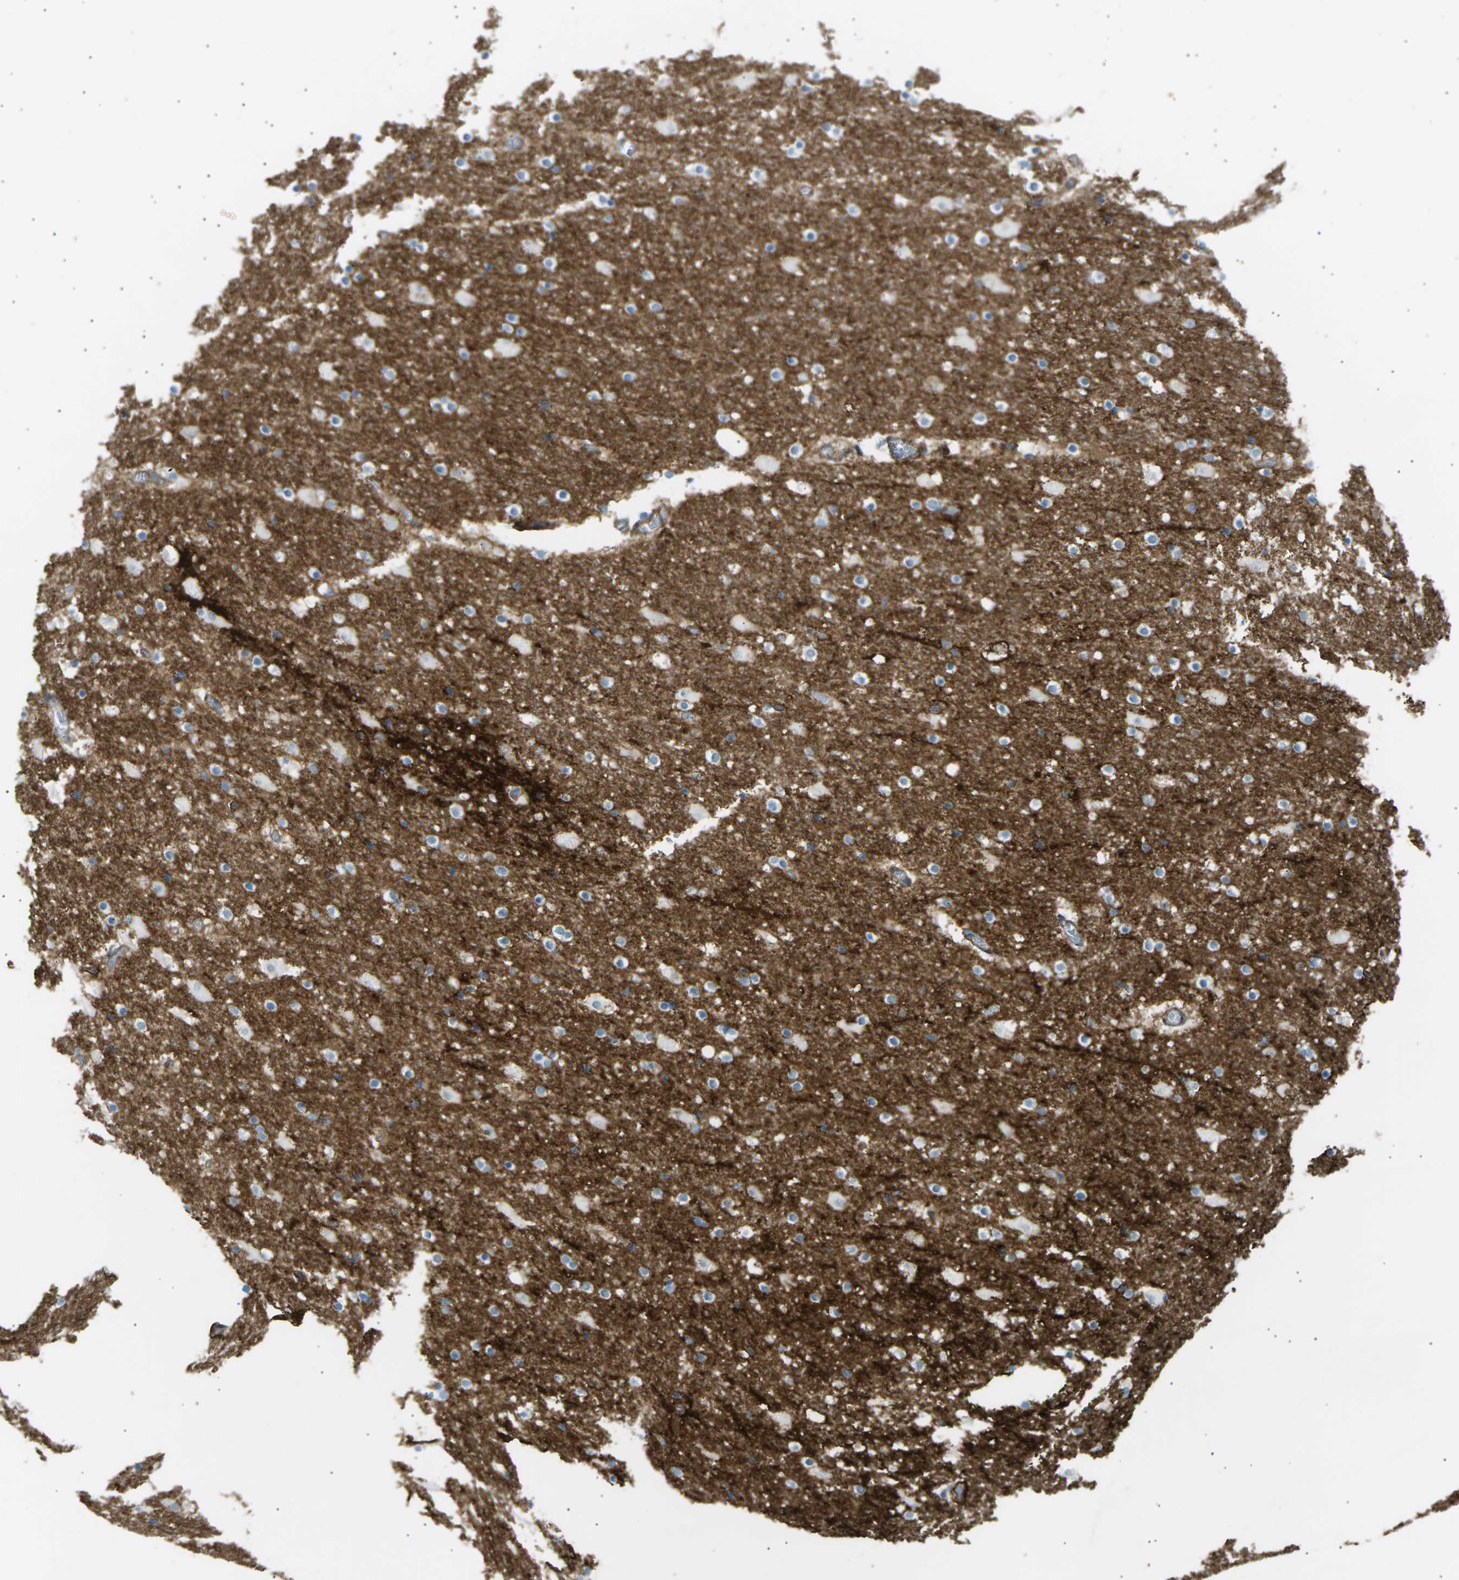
{"staining": {"intensity": "moderate", "quantity": "<25%", "location": "cytoplasmic/membranous"}, "tissue": "hippocampus", "cell_type": "Glial cells", "image_type": "normal", "snomed": [{"axis": "morphology", "description": "Normal tissue, NOS"}, {"axis": "topography", "description": "Hippocampus"}], "caption": "Human hippocampus stained for a protein (brown) demonstrates moderate cytoplasmic/membranous positive expression in about <25% of glial cells.", "gene": "ATP2B4", "patient": {"sex": "male", "age": 45}}